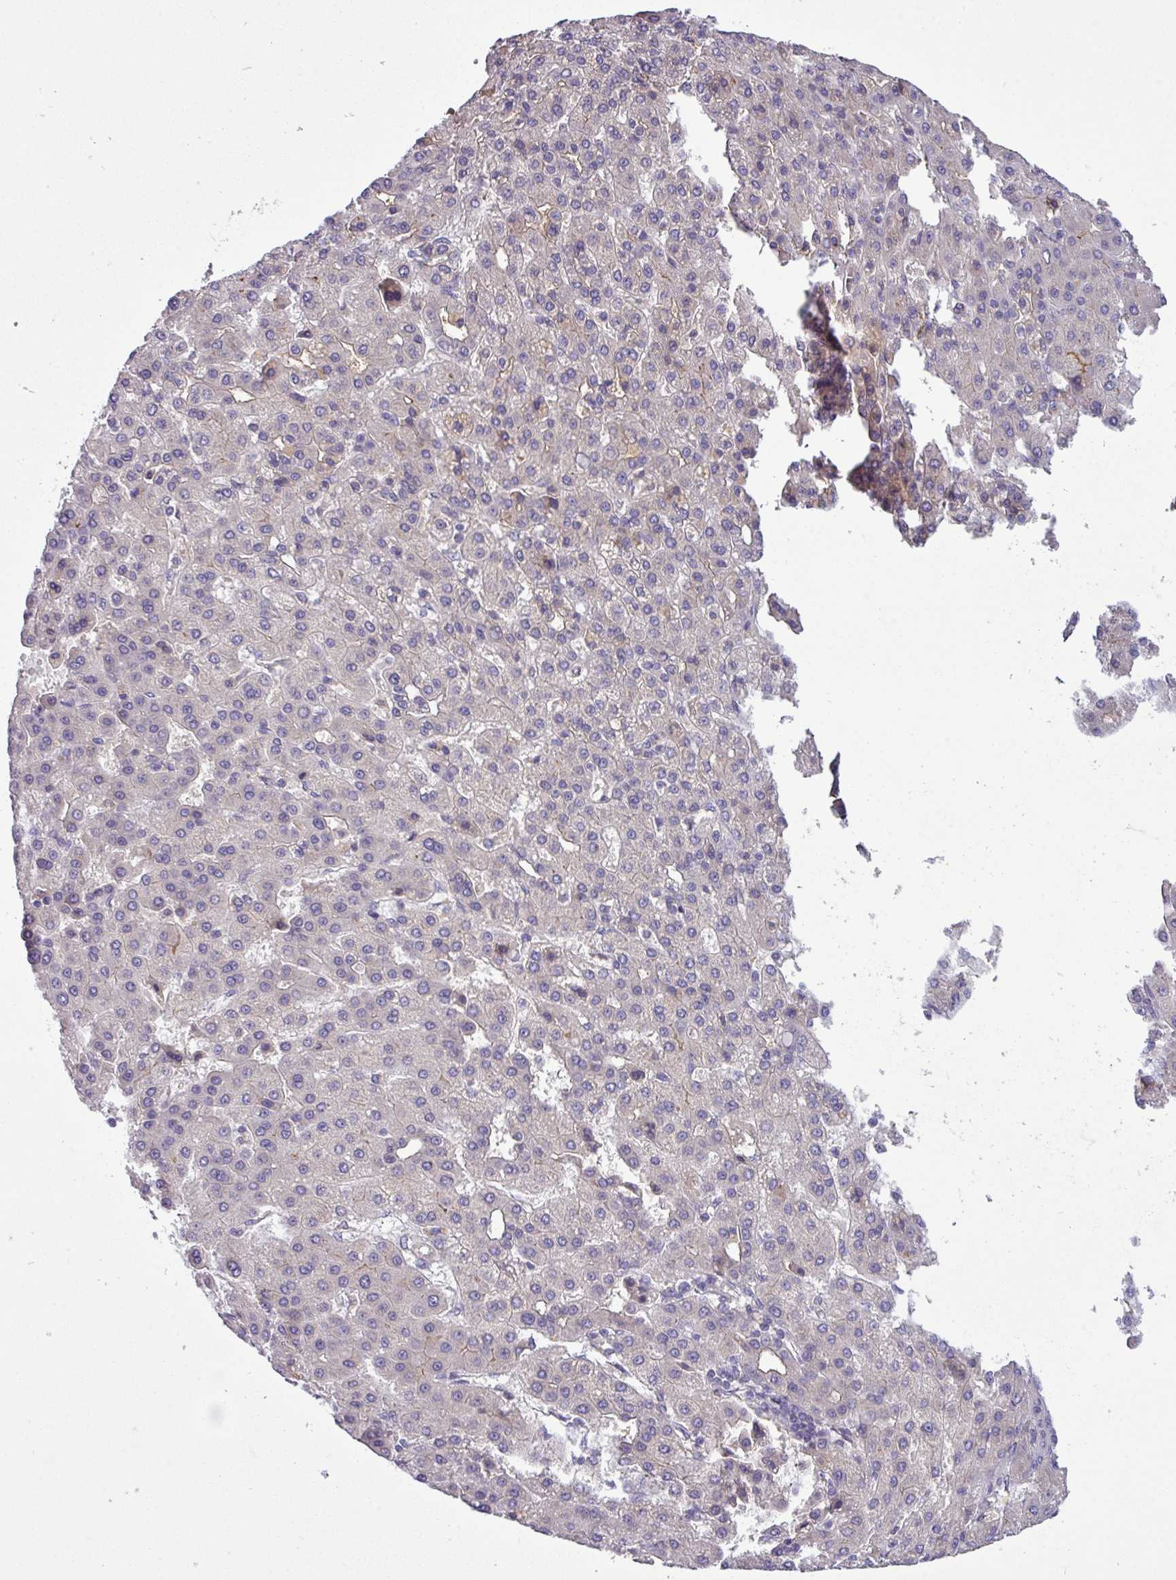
{"staining": {"intensity": "negative", "quantity": "none", "location": "none"}, "tissue": "liver cancer", "cell_type": "Tumor cells", "image_type": "cancer", "snomed": [{"axis": "morphology", "description": "Carcinoma, Hepatocellular, NOS"}, {"axis": "topography", "description": "Liver"}], "caption": "High power microscopy image of an immunohistochemistry (IHC) micrograph of liver hepatocellular carcinoma, revealing no significant expression in tumor cells. (Immunohistochemistry, brightfield microscopy, high magnification).", "gene": "TMEM62", "patient": {"sex": "male", "age": 65}}